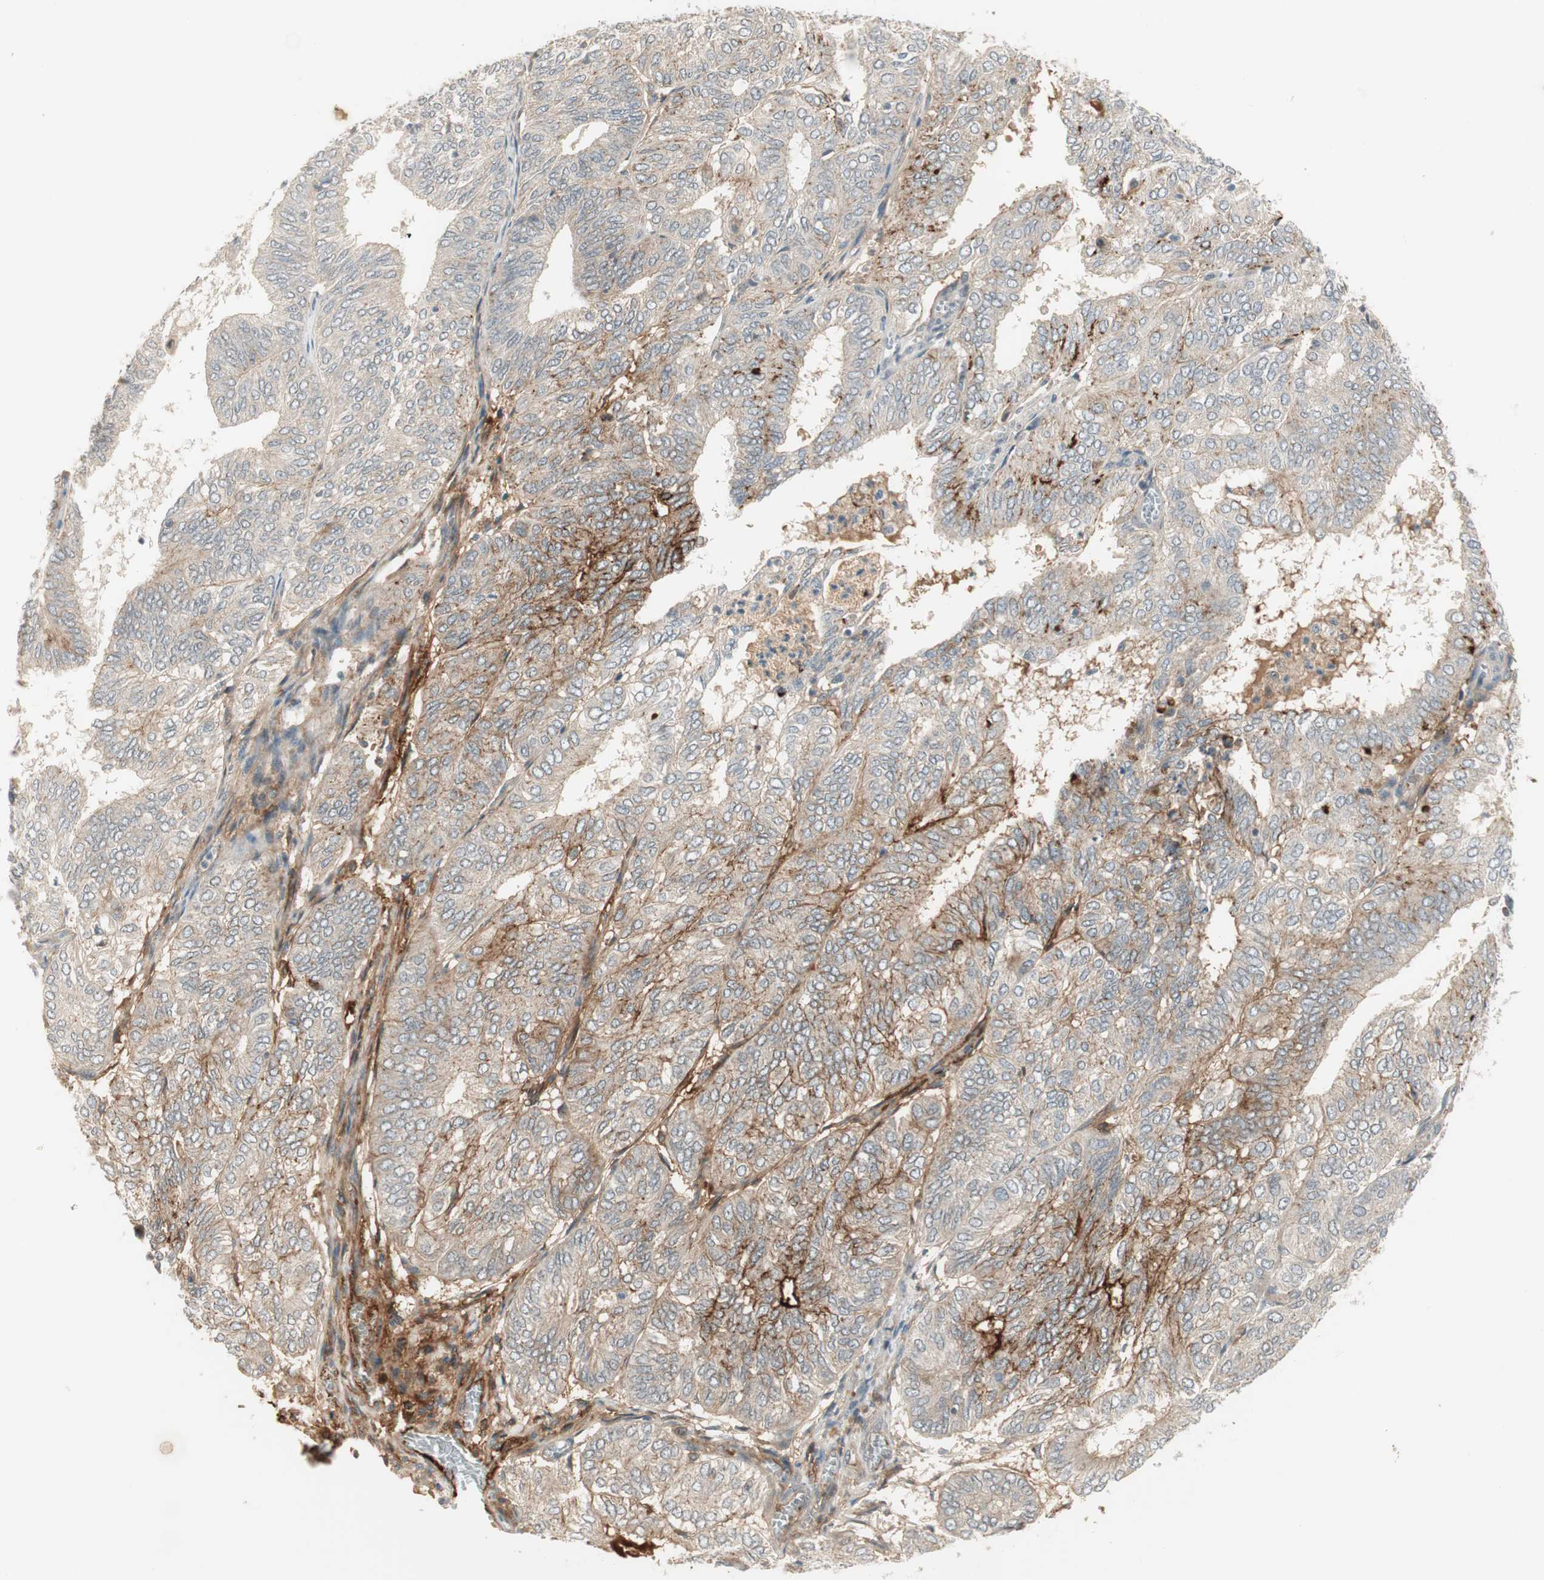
{"staining": {"intensity": "negative", "quantity": "none", "location": "none"}, "tissue": "endometrial cancer", "cell_type": "Tumor cells", "image_type": "cancer", "snomed": [{"axis": "morphology", "description": "Adenocarcinoma, NOS"}, {"axis": "topography", "description": "Uterus"}], "caption": "Human endometrial cancer stained for a protein using immunohistochemistry reveals no positivity in tumor cells.", "gene": "RNGTT", "patient": {"sex": "female", "age": 60}}